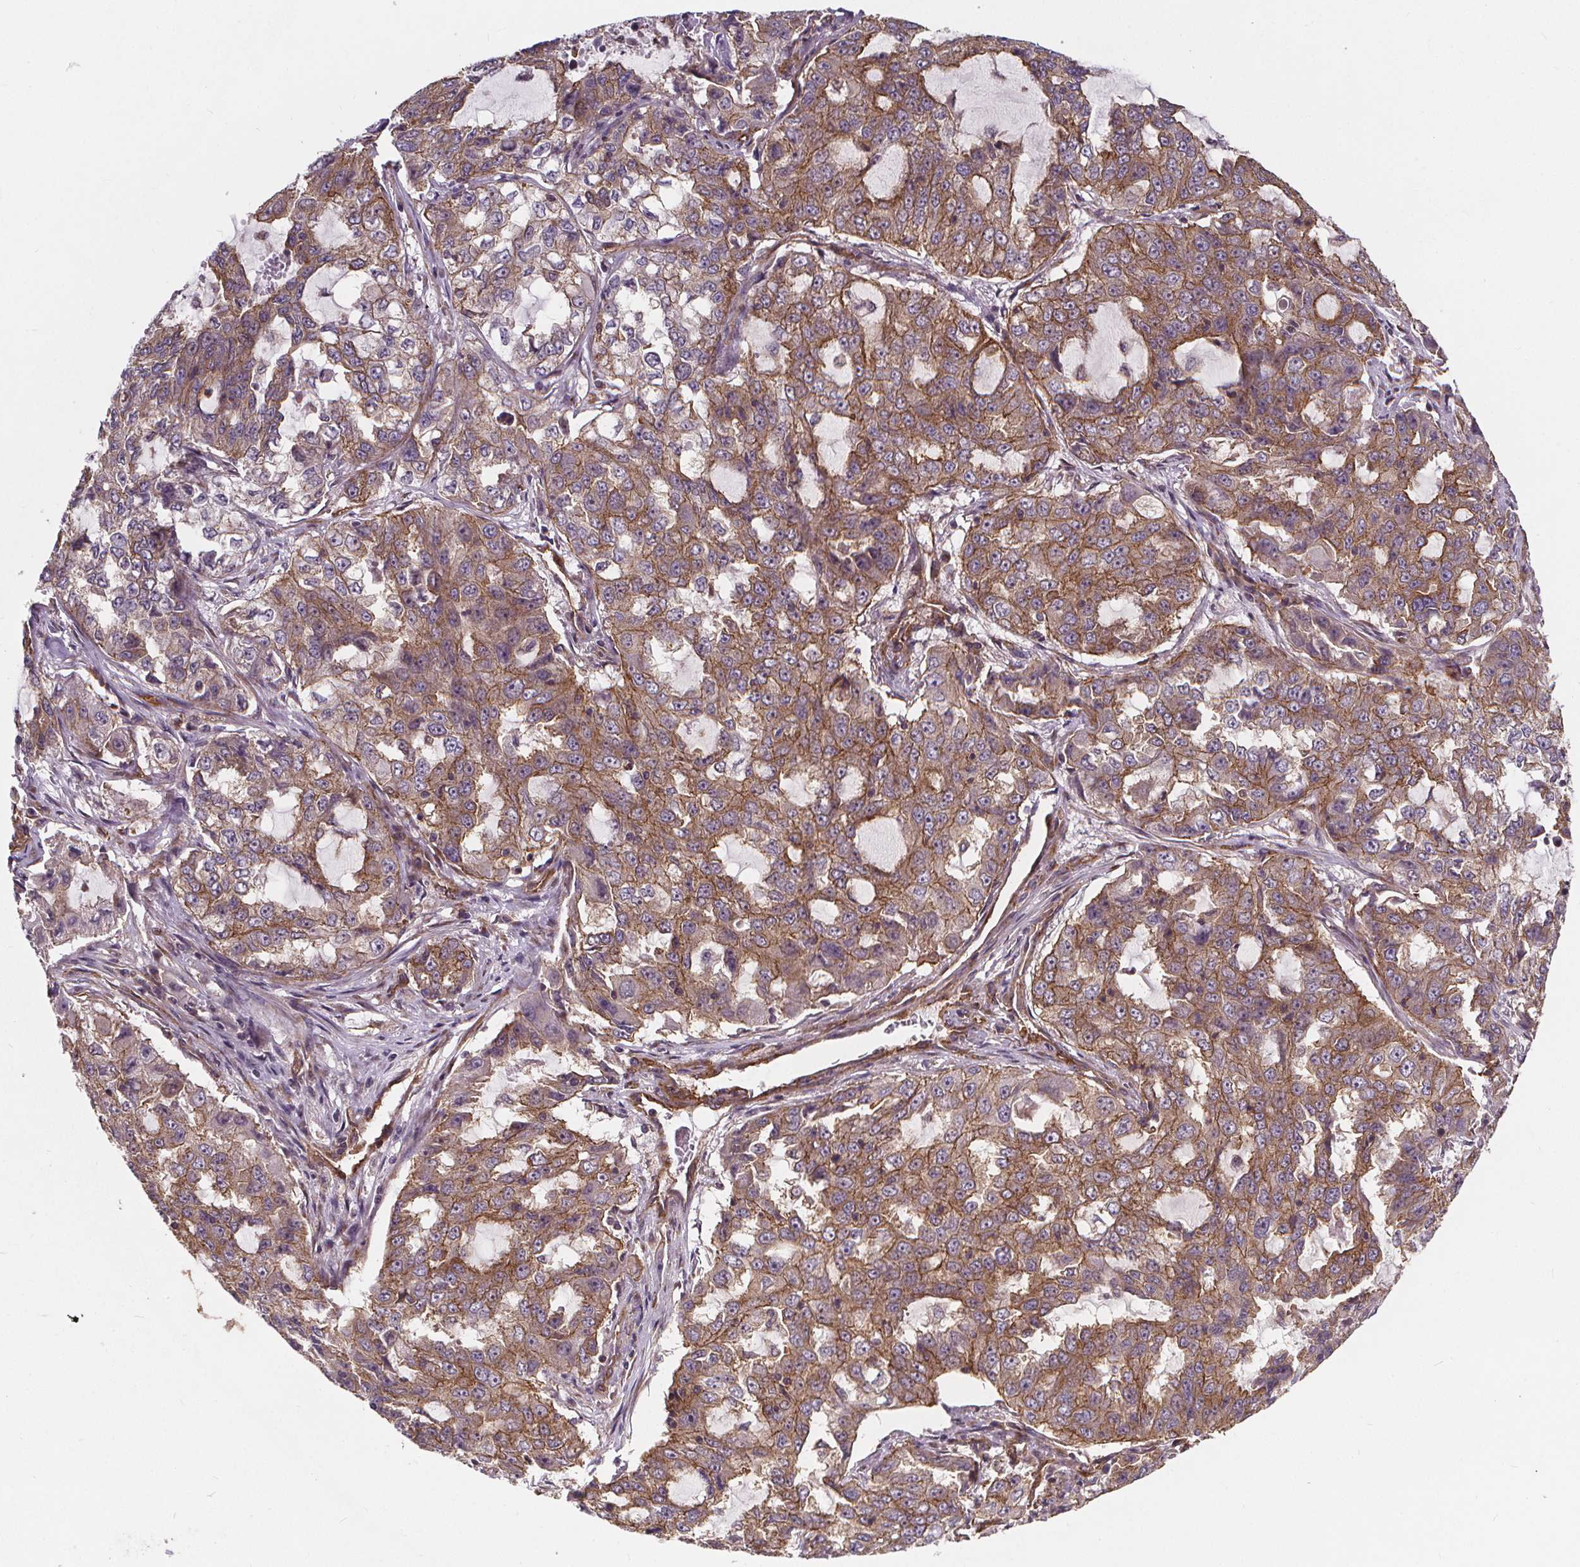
{"staining": {"intensity": "moderate", "quantity": ">75%", "location": "cytoplasmic/membranous"}, "tissue": "lung cancer", "cell_type": "Tumor cells", "image_type": "cancer", "snomed": [{"axis": "morphology", "description": "Adenocarcinoma, NOS"}, {"axis": "topography", "description": "Lung"}], "caption": "Moderate cytoplasmic/membranous positivity for a protein is identified in approximately >75% of tumor cells of lung cancer using IHC.", "gene": "CLINT1", "patient": {"sex": "female", "age": 61}}